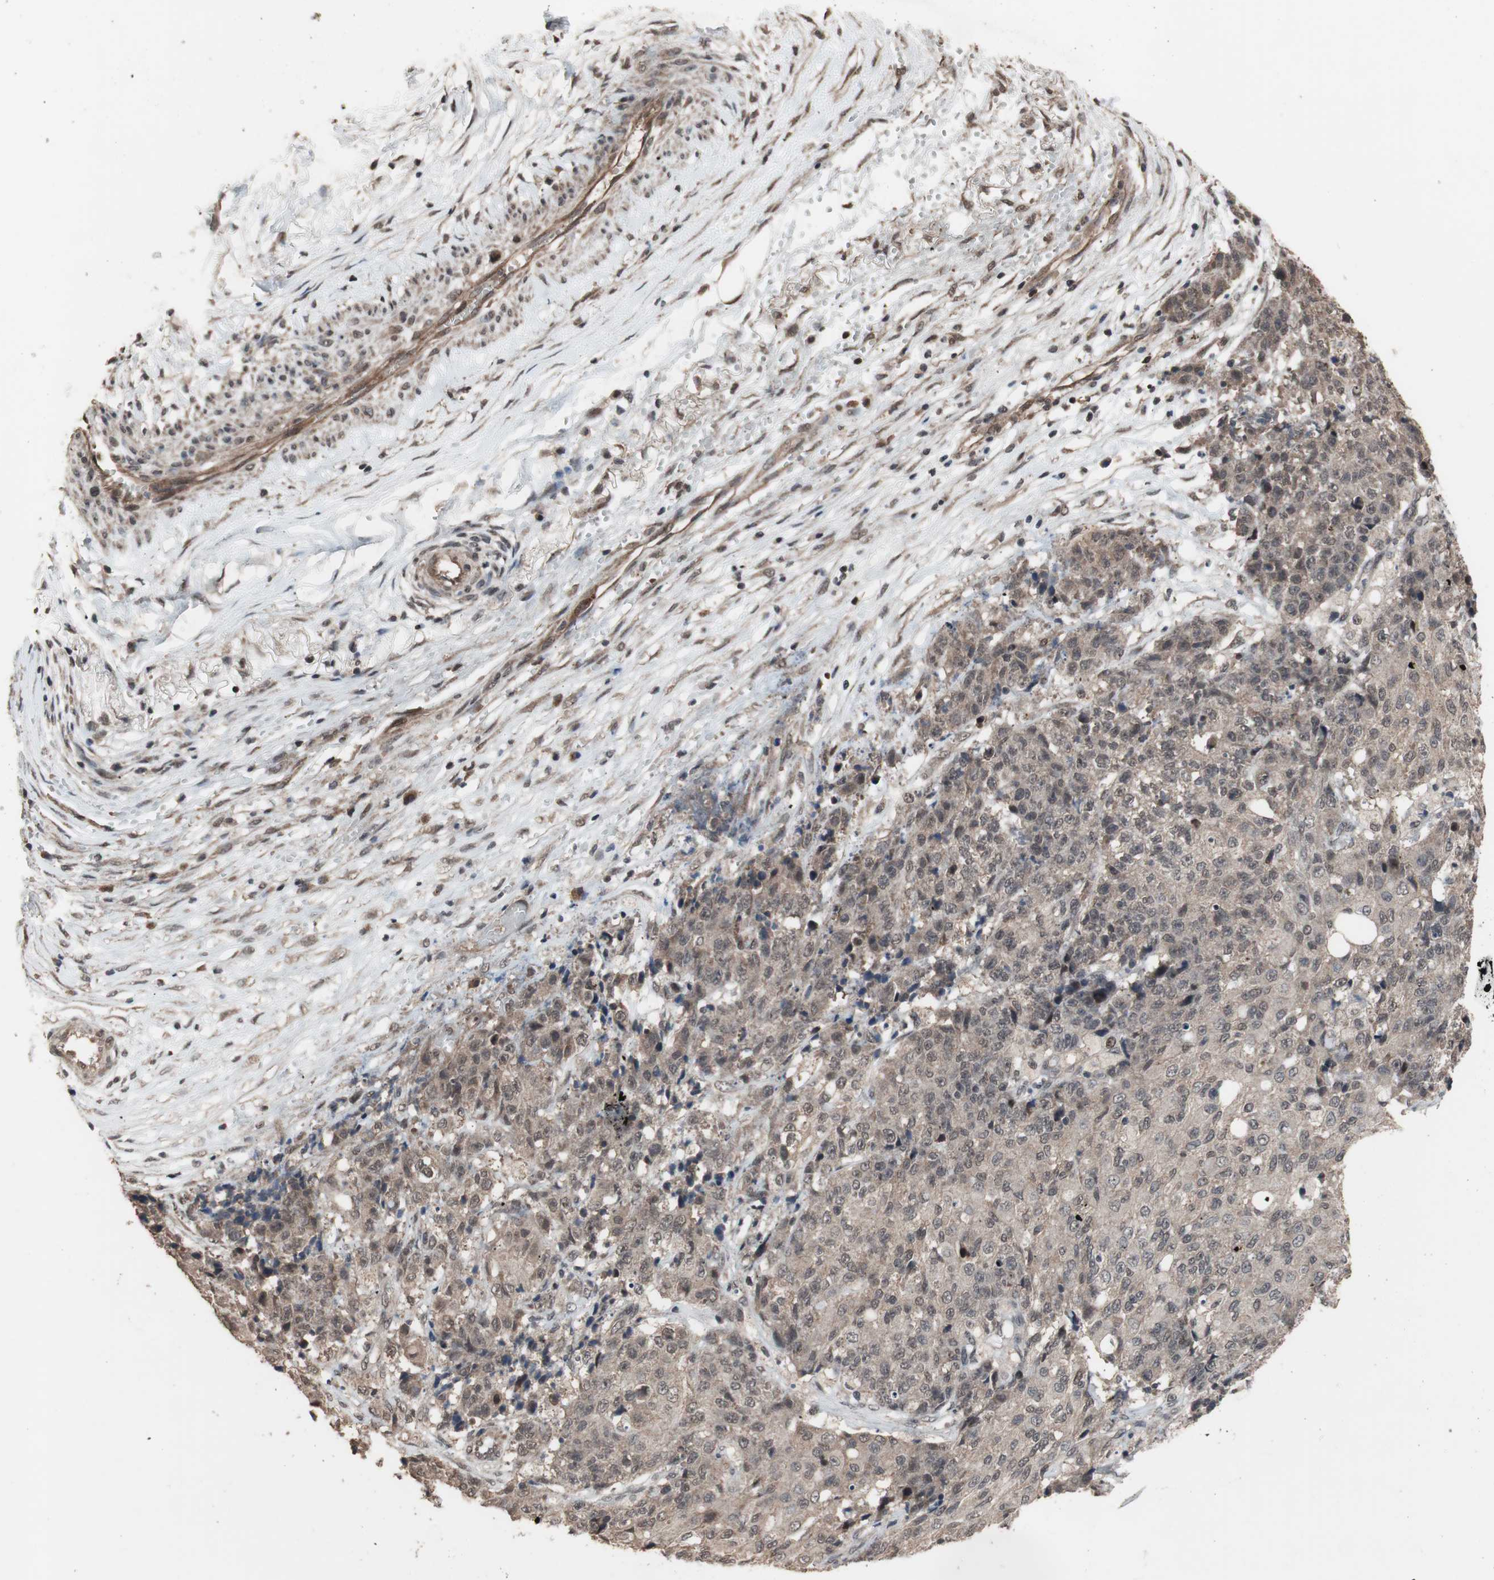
{"staining": {"intensity": "moderate", "quantity": ">75%", "location": "cytoplasmic/membranous,nuclear"}, "tissue": "ovarian cancer", "cell_type": "Tumor cells", "image_type": "cancer", "snomed": [{"axis": "morphology", "description": "Carcinoma, endometroid"}, {"axis": "topography", "description": "Ovary"}], "caption": "Tumor cells display medium levels of moderate cytoplasmic/membranous and nuclear staining in about >75% of cells in human endometroid carcinoma (ovarian).", "gene": "KANSL1", "patient": {"sex": "female", "age": 42}}